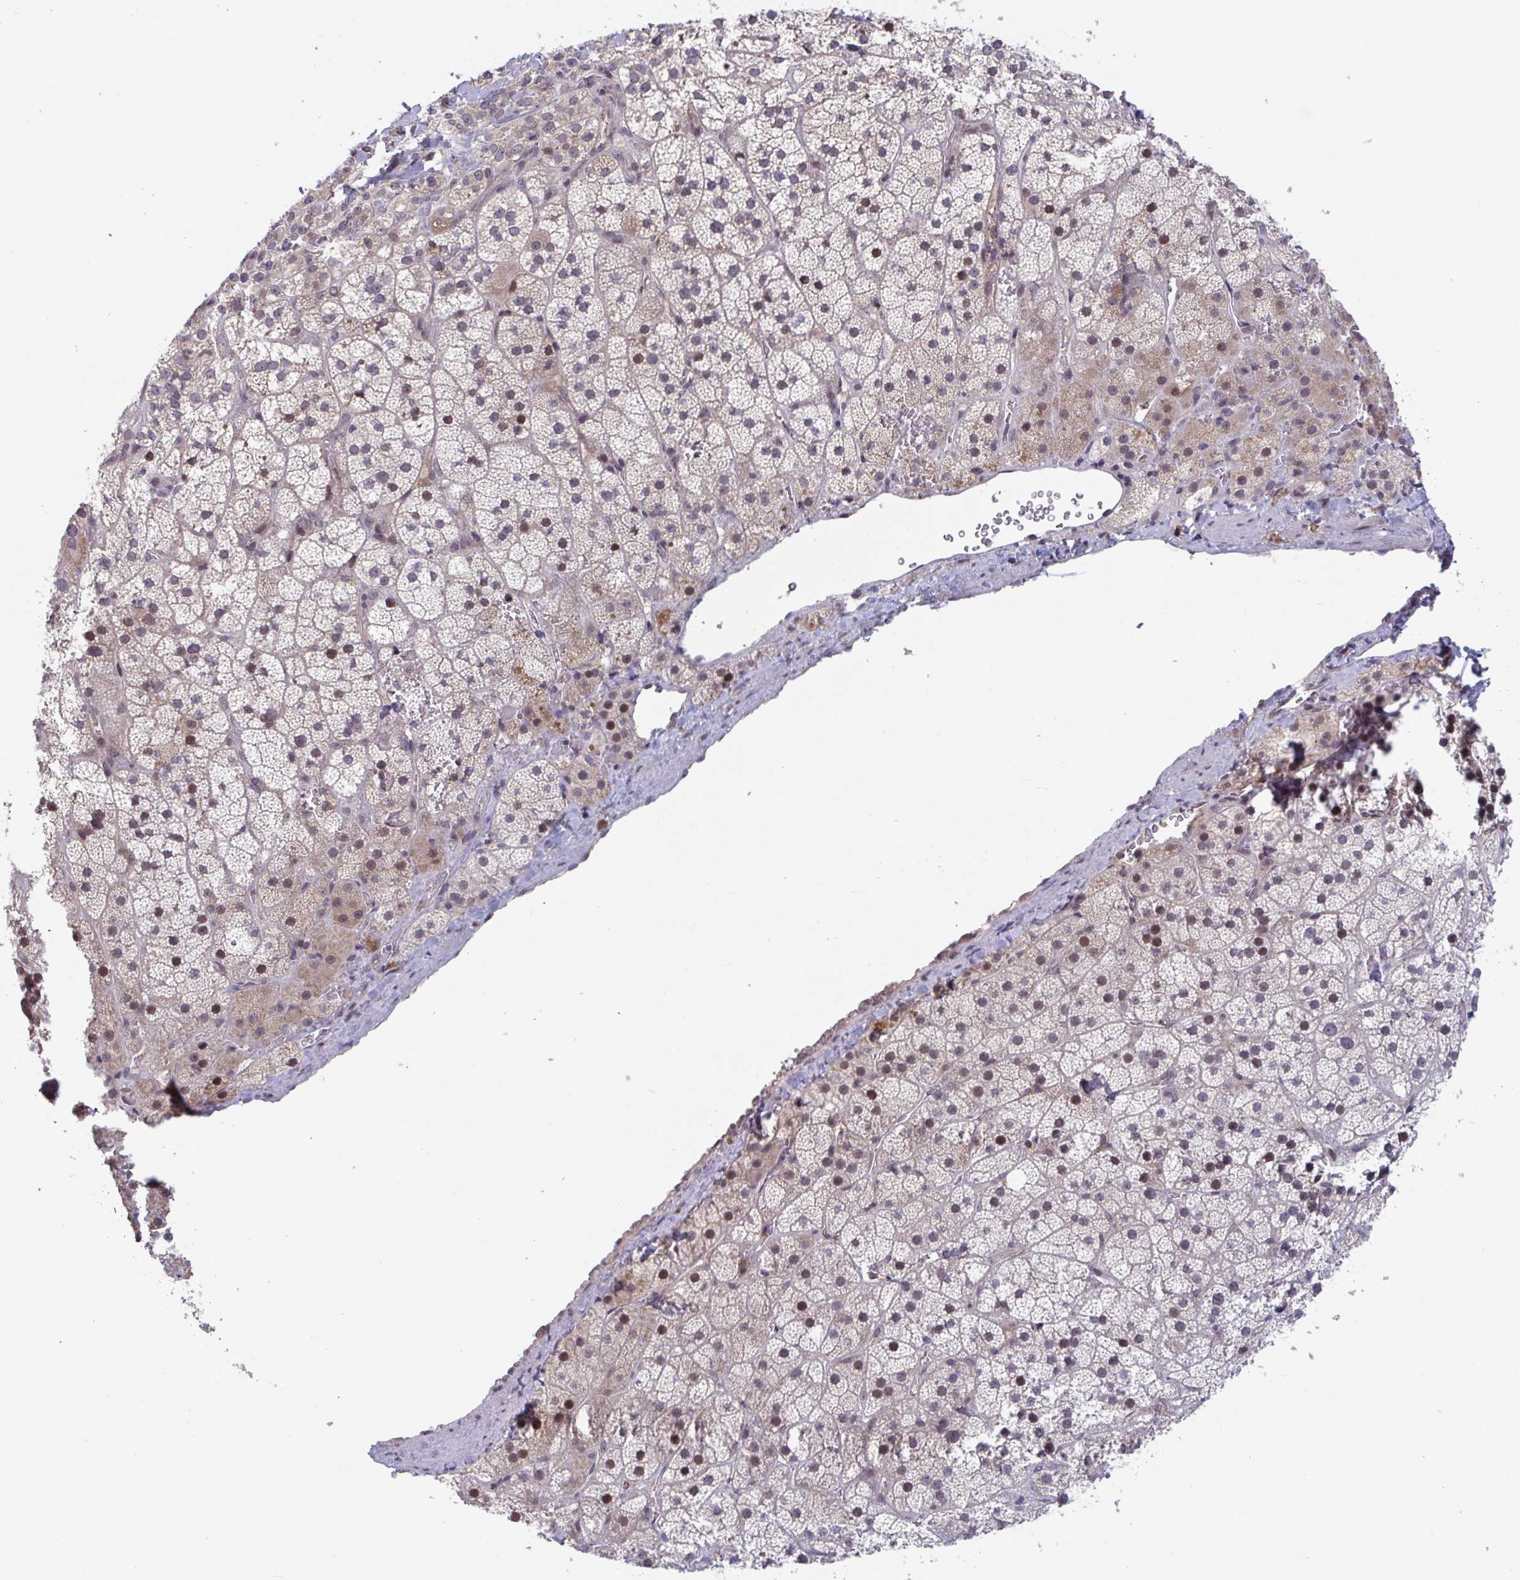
{"staining": {"intensity": "moderate", "quantity": "25%-75%", "location": "cytoplasmic/membranous,nuclear"}, "tissue": "adrenal gland", "cell_type": "Glandular cells", "image_type": "normal", "snomed": [{"axis": "morphology", "description": "Normal tissue, NOS"}, {"axis": "topography", "description": "Adrenal gland"}], "caption": "Moderate cytoplasmic/membranous,nuclear positivity is identified in approximately 25%-75% of glandular cells in benign adrenal gland. Nuclei are stained in blue.", "gene": "RIOK1", "patient": {"sex": "male", "age": 57}}